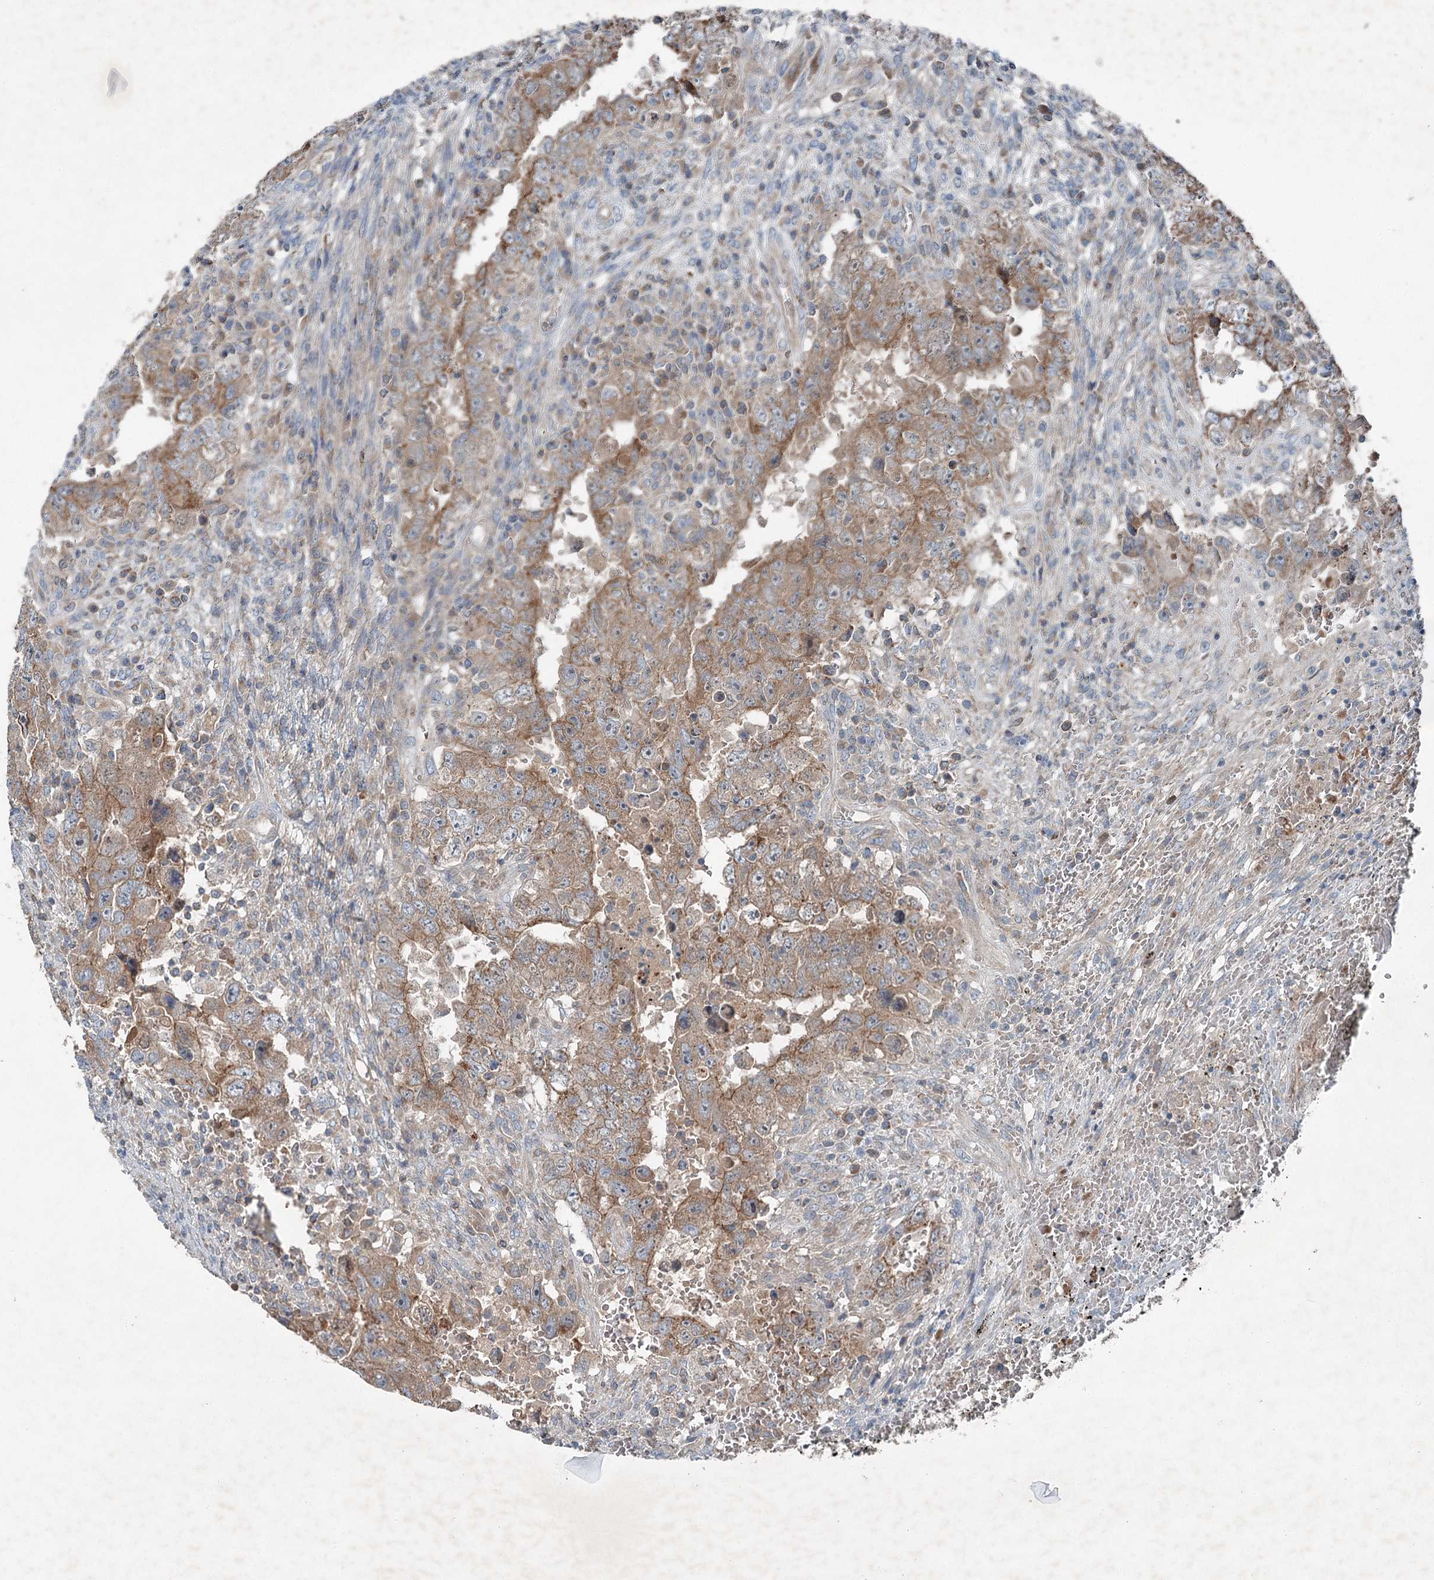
{"staining": {"intensity": "moderate", "quantity": ">75%", "location": "cytoplasmic/membranous"}, "tissue": "testis cancer", "cell_type": "Tumor cells", "image_type": "cancer", "snomed": [{"axis": "morphology", "description": "Carcinoma, Embryonal, NOS"}, {"axis": "topography", "description": "Testis"}], "caption": "Protein positivity by immunohistochemistry displays moderate cytoplasmic/membranous expression in about >75% of tumor cells in testis cancer (embryonal carcinoma).", "gene": "CHCHD5", "patient": {"sex": "male", "age": 26}}